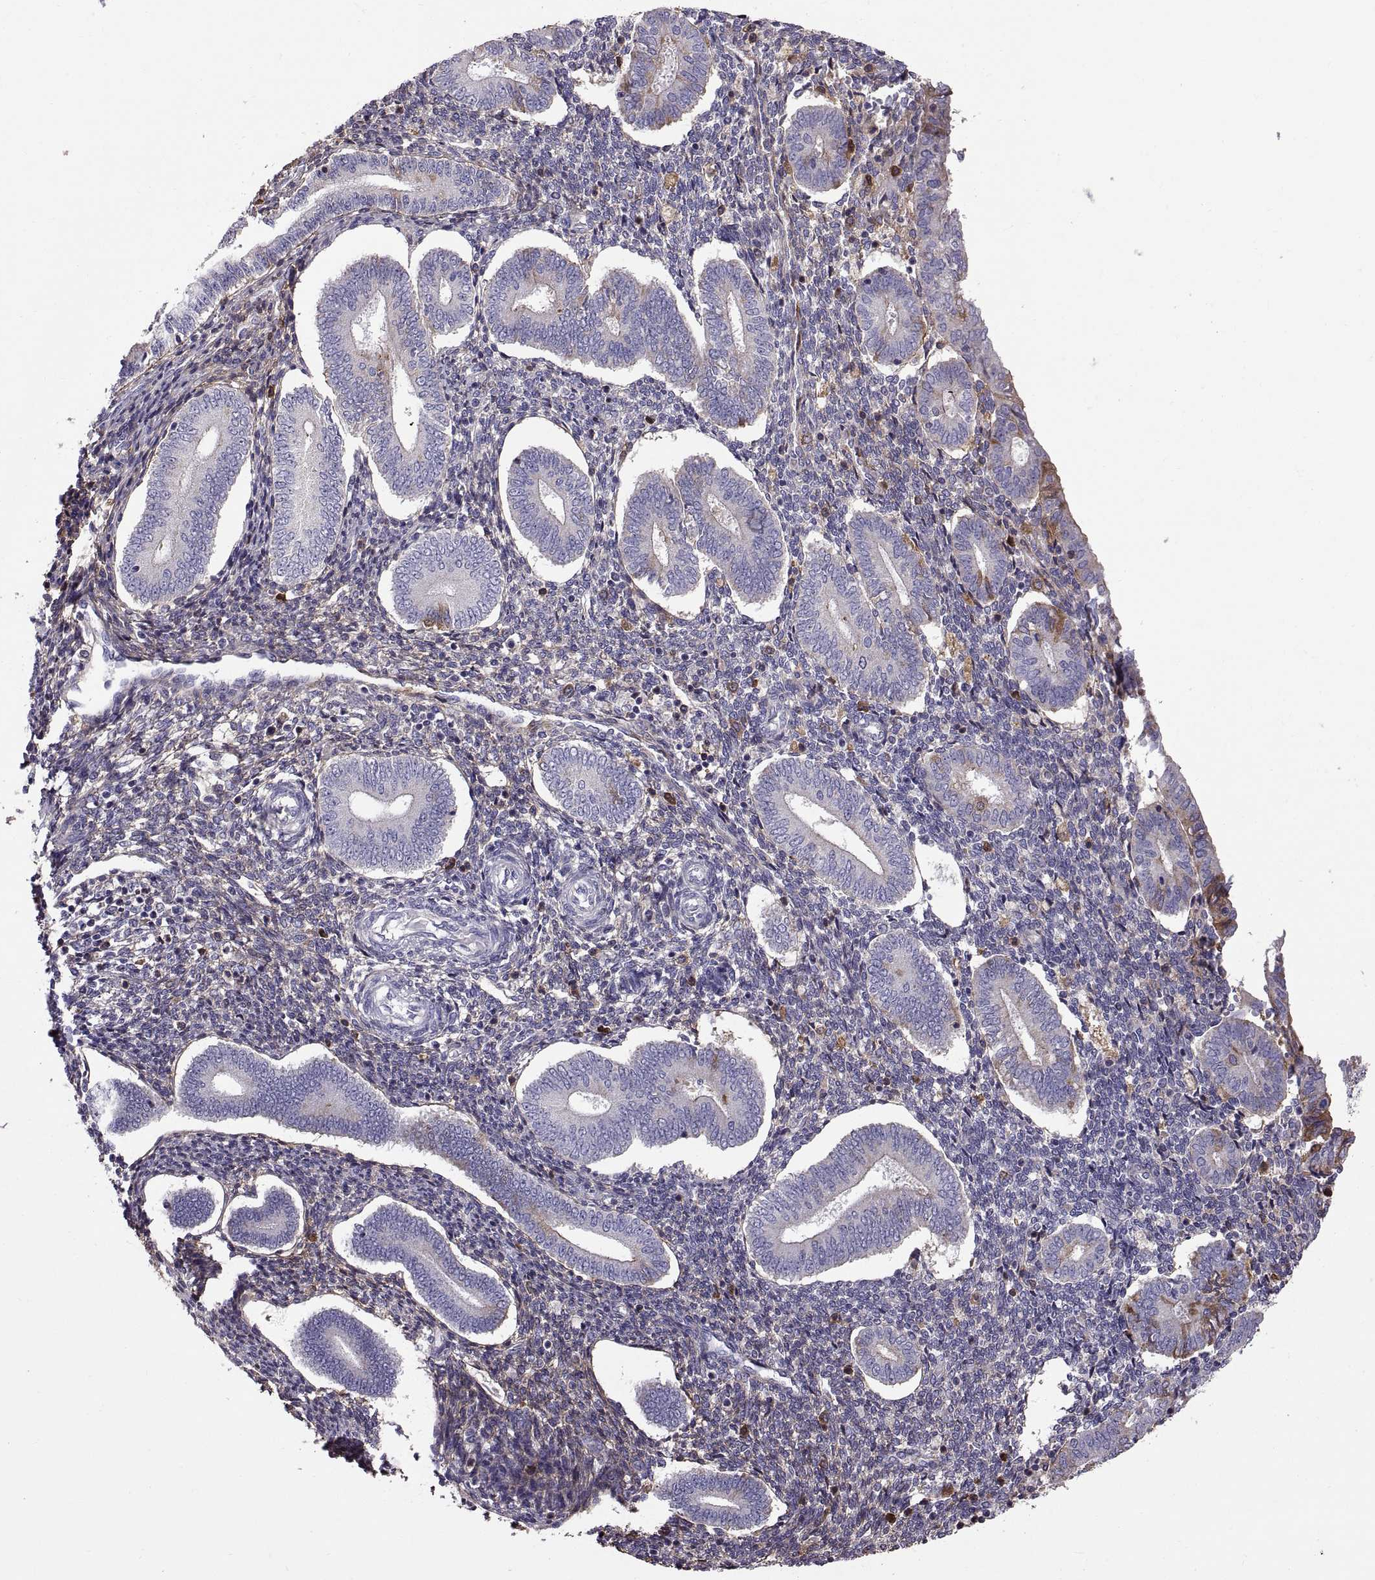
{"staining": {"intensity": "strong", "quantity": "25%-75%", "location": "cytoplasmic/membranous"}, "tissue": "endometrium", "cell_type": "Cells in endometrial stroma", "image_type": "normal", "snomed": [{"axis": "morphology", "description": "Normal tissue, NOS"}, {"axis": "topography", "description": "Endometrium"}], "caption": "Human endometrium stained with a brown dye shows strong cytoplasmic/membranous positive expression in approximately 25%-75% of cells in endometrial stroma.", "gene": "EMILIN2", "patient": {"sex": "female", "age": 40}}